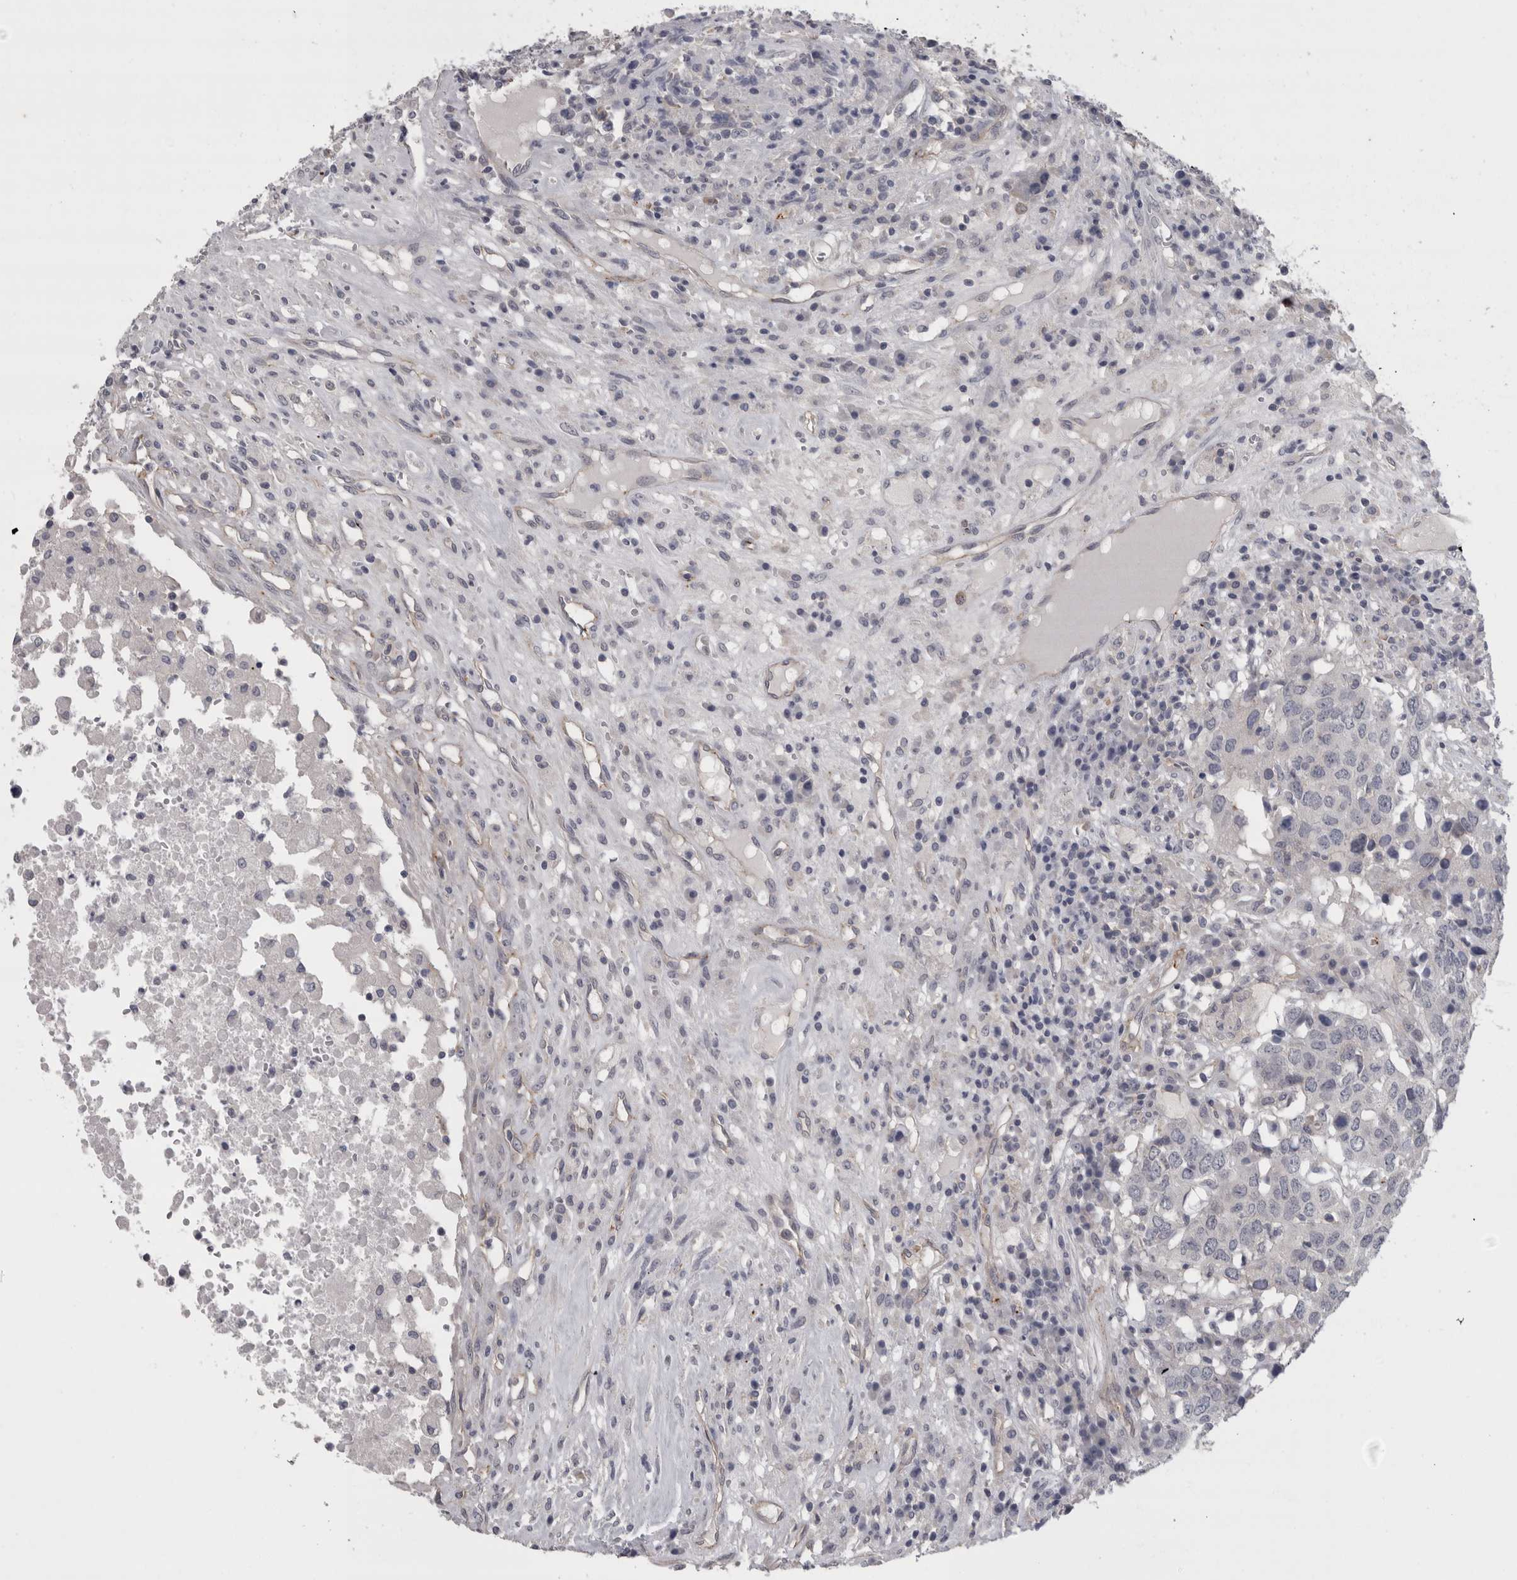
{"staining": {"intensity": "negative", "quantity": "none", "location": "none"}, "tissue": "head and neck cancer", "cell_type": "Tumor cells", "image_type": "cancer", "snomed": [{"axis": "morphology", "description": "Squamous cell carcinoma, NOS"}, {"axis": "topography", "description": "Head-Neck"}], "caption": "Immunohistochemistry (IHC) of head and neck cancer reveals no expression in tumor cells. (DAB (3,3'-diaminobenzidine) immunohistochemistry (IHC), high magnification).", "gene": "LYZL6", "patient": {"sex": "male", "age": 66}}